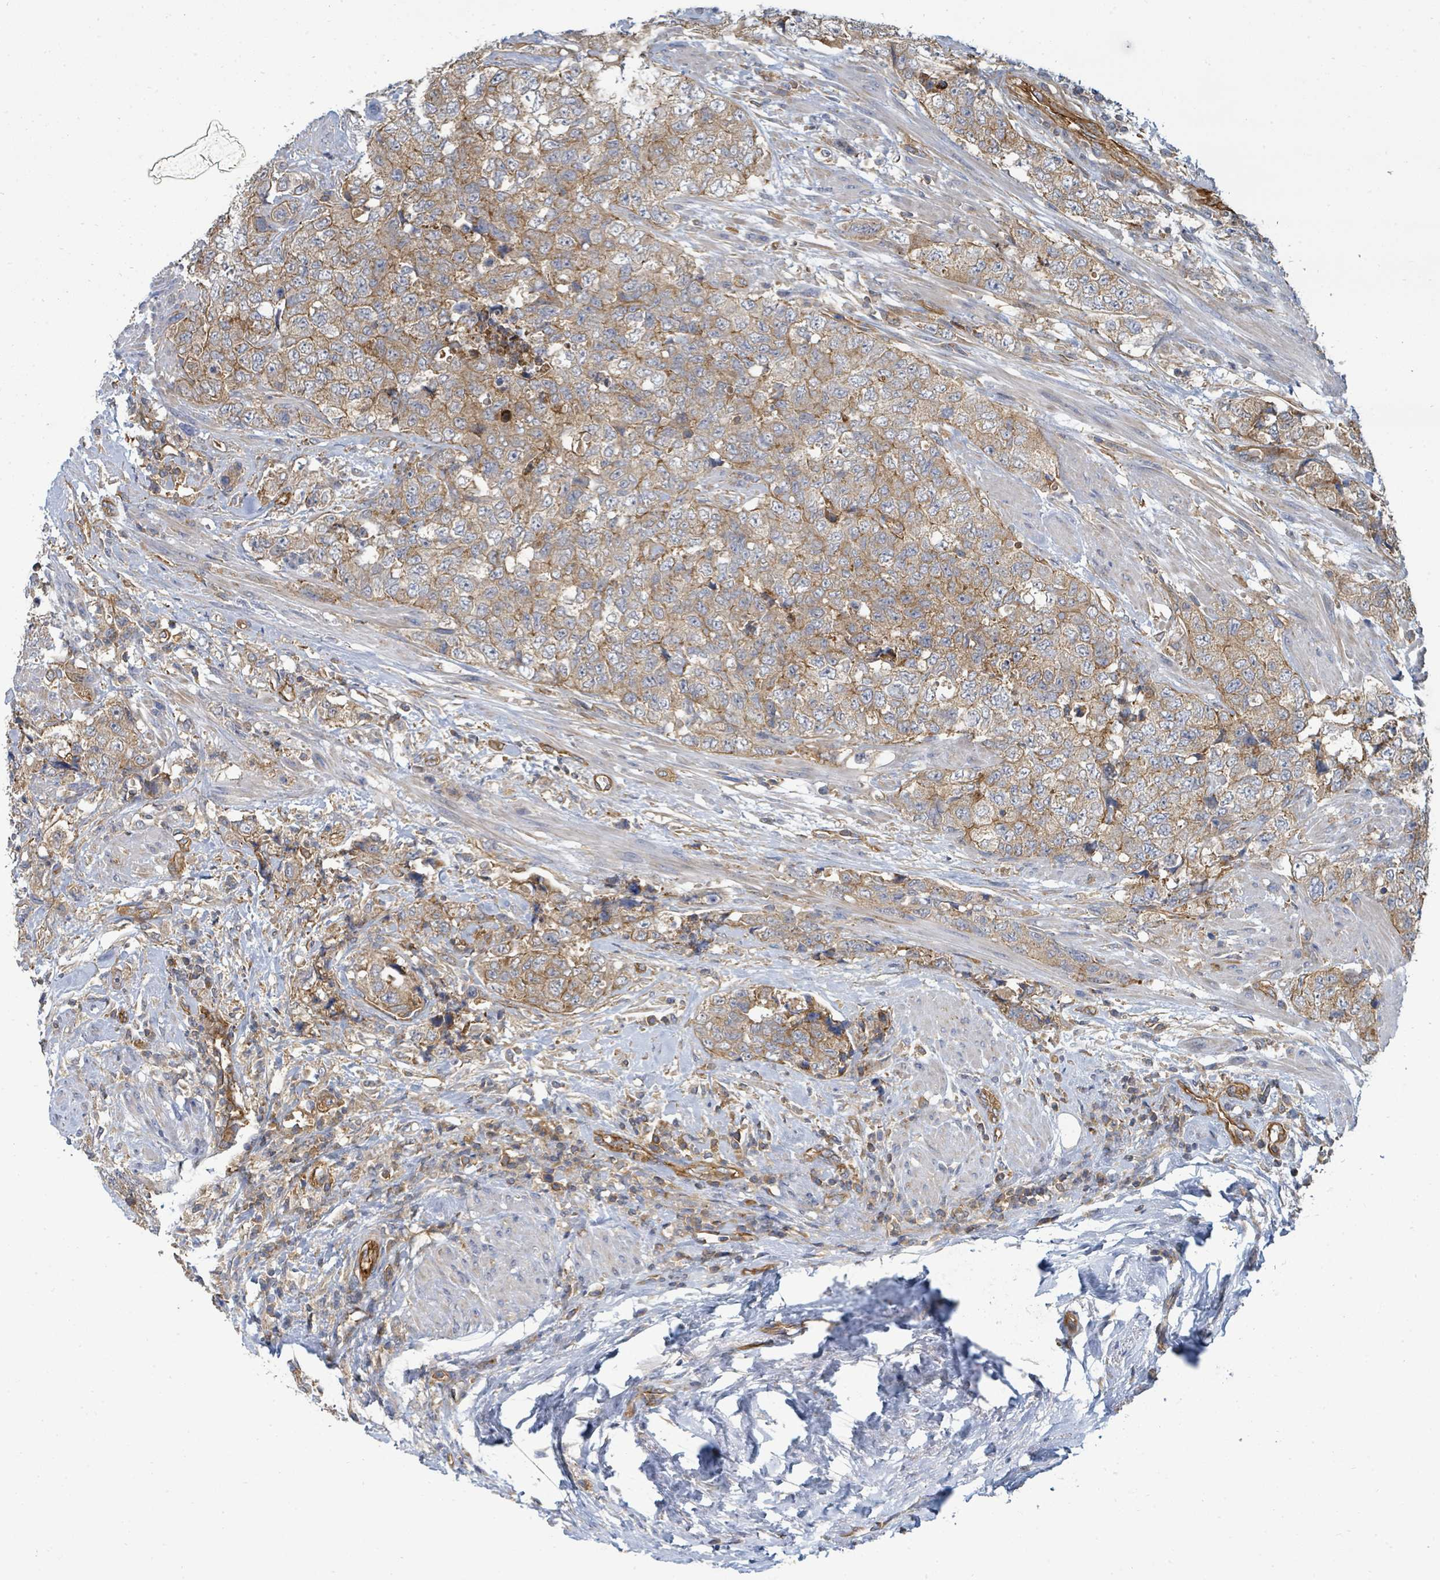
{"staining": {"intensity": "moderate", "quantity": ">75%", "location": "cytoplasmic/membranous"}, "tissue": "urothelial cancer", "cell_type": "Tumor cells", "image_type": "cancer", "snomed": [{"axis": "morphology", "description": "Urothelial carcinoma, High grade"}, {"axis": "topography", "description": "Urinary bladder"}], "caption": "Immunohistochemistry (IHC) image of human urothelial cancer stained for a protein (brown), which displays medium levels of moderate cytoplasmic/membranous positivity in about >75% of tumor cells.", "gene": "BOLA2B", "patient": {"sex": "female", "age": 78}}